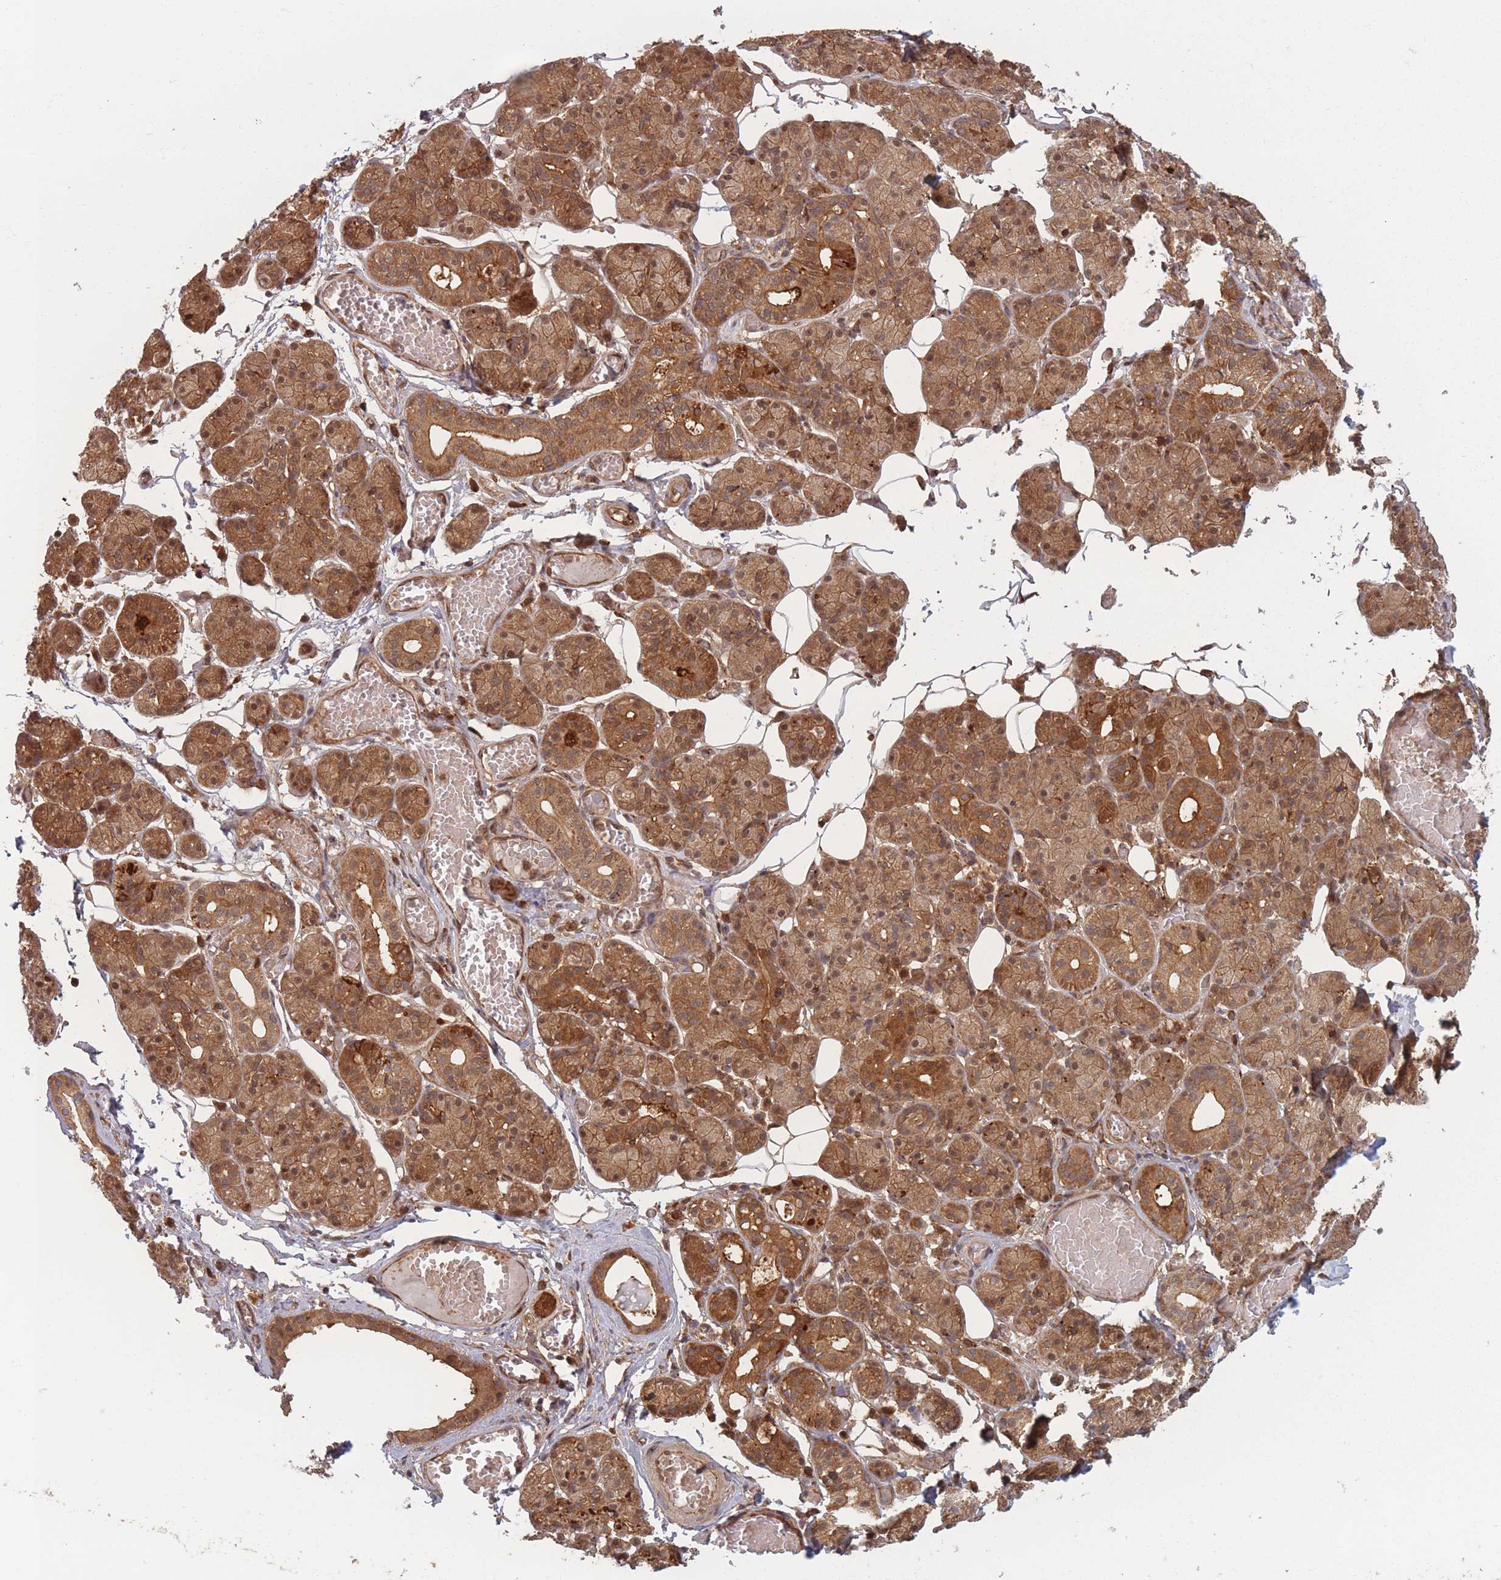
{"staining": {"intensity": "moderate", "quantity": ">75%", "location": "cytoplasmic/membranous,nuclear"}, "tissue": "salivary gland", "cell_type": "Glandular cells", "image_type": "normal", "snomed": [{"axis": "morphology", "description": "Normal tissue, NOS"}, {"axis": "topography", "description": "Salivary gland"}], "caption": "Immunohistochemistry (IHC) of normal salivary gland demonstrates medium levels of moderate cytoplasmic/membranous,nuclear staining in approximately >75% of glandular cells.", "gene": "PODXL2", "patient": {"sex": "male", "age": 63}}